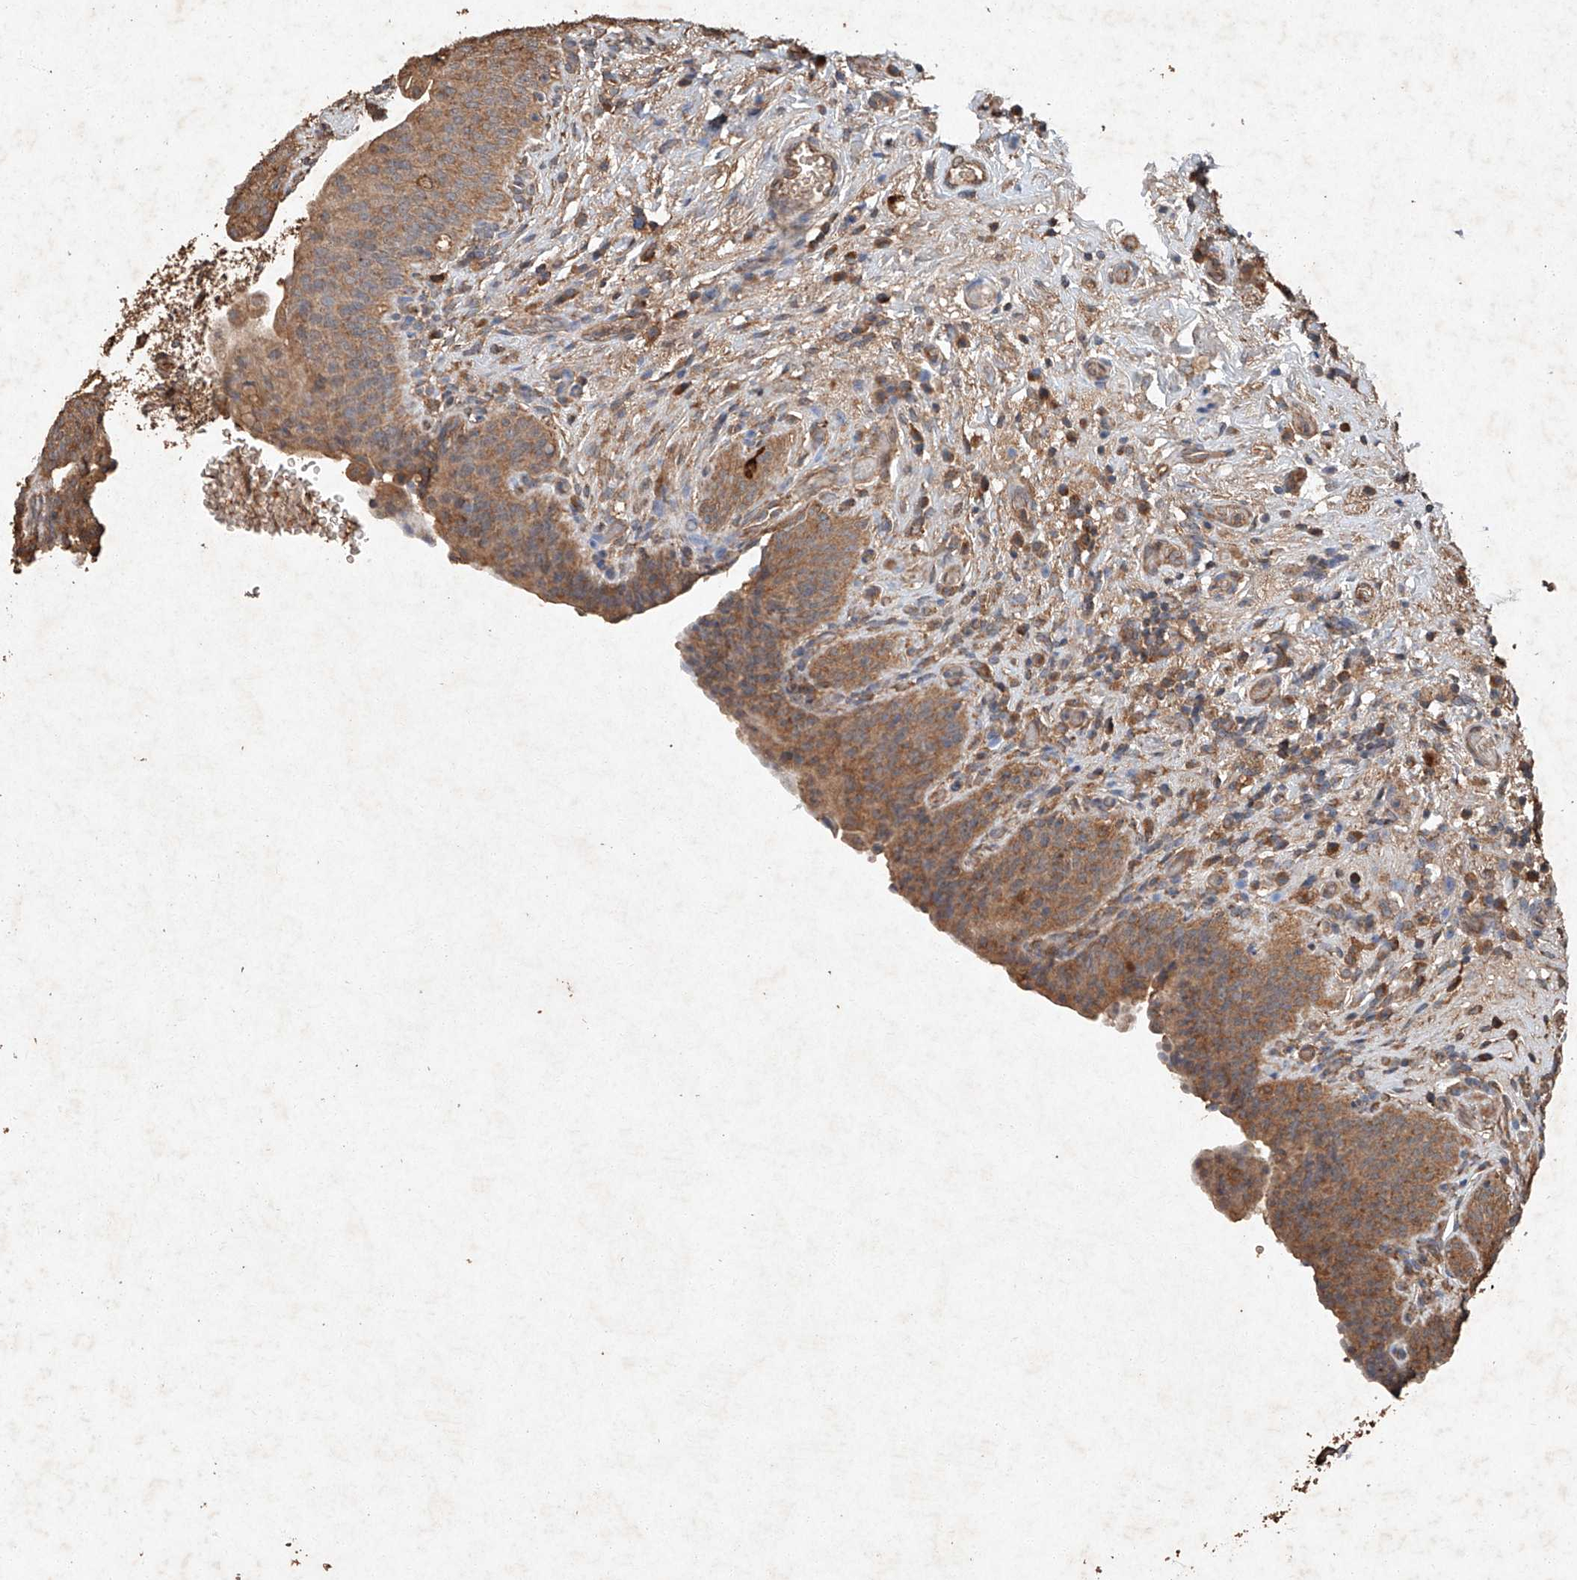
{"staining": {"intensity": "moderate", "quantity": ">75%", "location": "cytoplasmic/membranous"}, "tissue": "urinary bladder", "cell_type": "Urothelial cells", "image_type": "normal", "snomed": [{"axis": "morphology", "description": "Normal tissue, NOS"}, {"axis": "topography", "description": "Urinary bladder"}], "caption": "Urothelial cells exhibit medium levels of moderate cytoplasmic/membranous staining in approximately >75% of cells in benign human urinary bladder. (Stains: DAB in brown, nuclei in blue, Microscopy: brightfield microscopy at high magnification).", "gene": "STK3", "patient": {"sex": "male", "age": 83}}